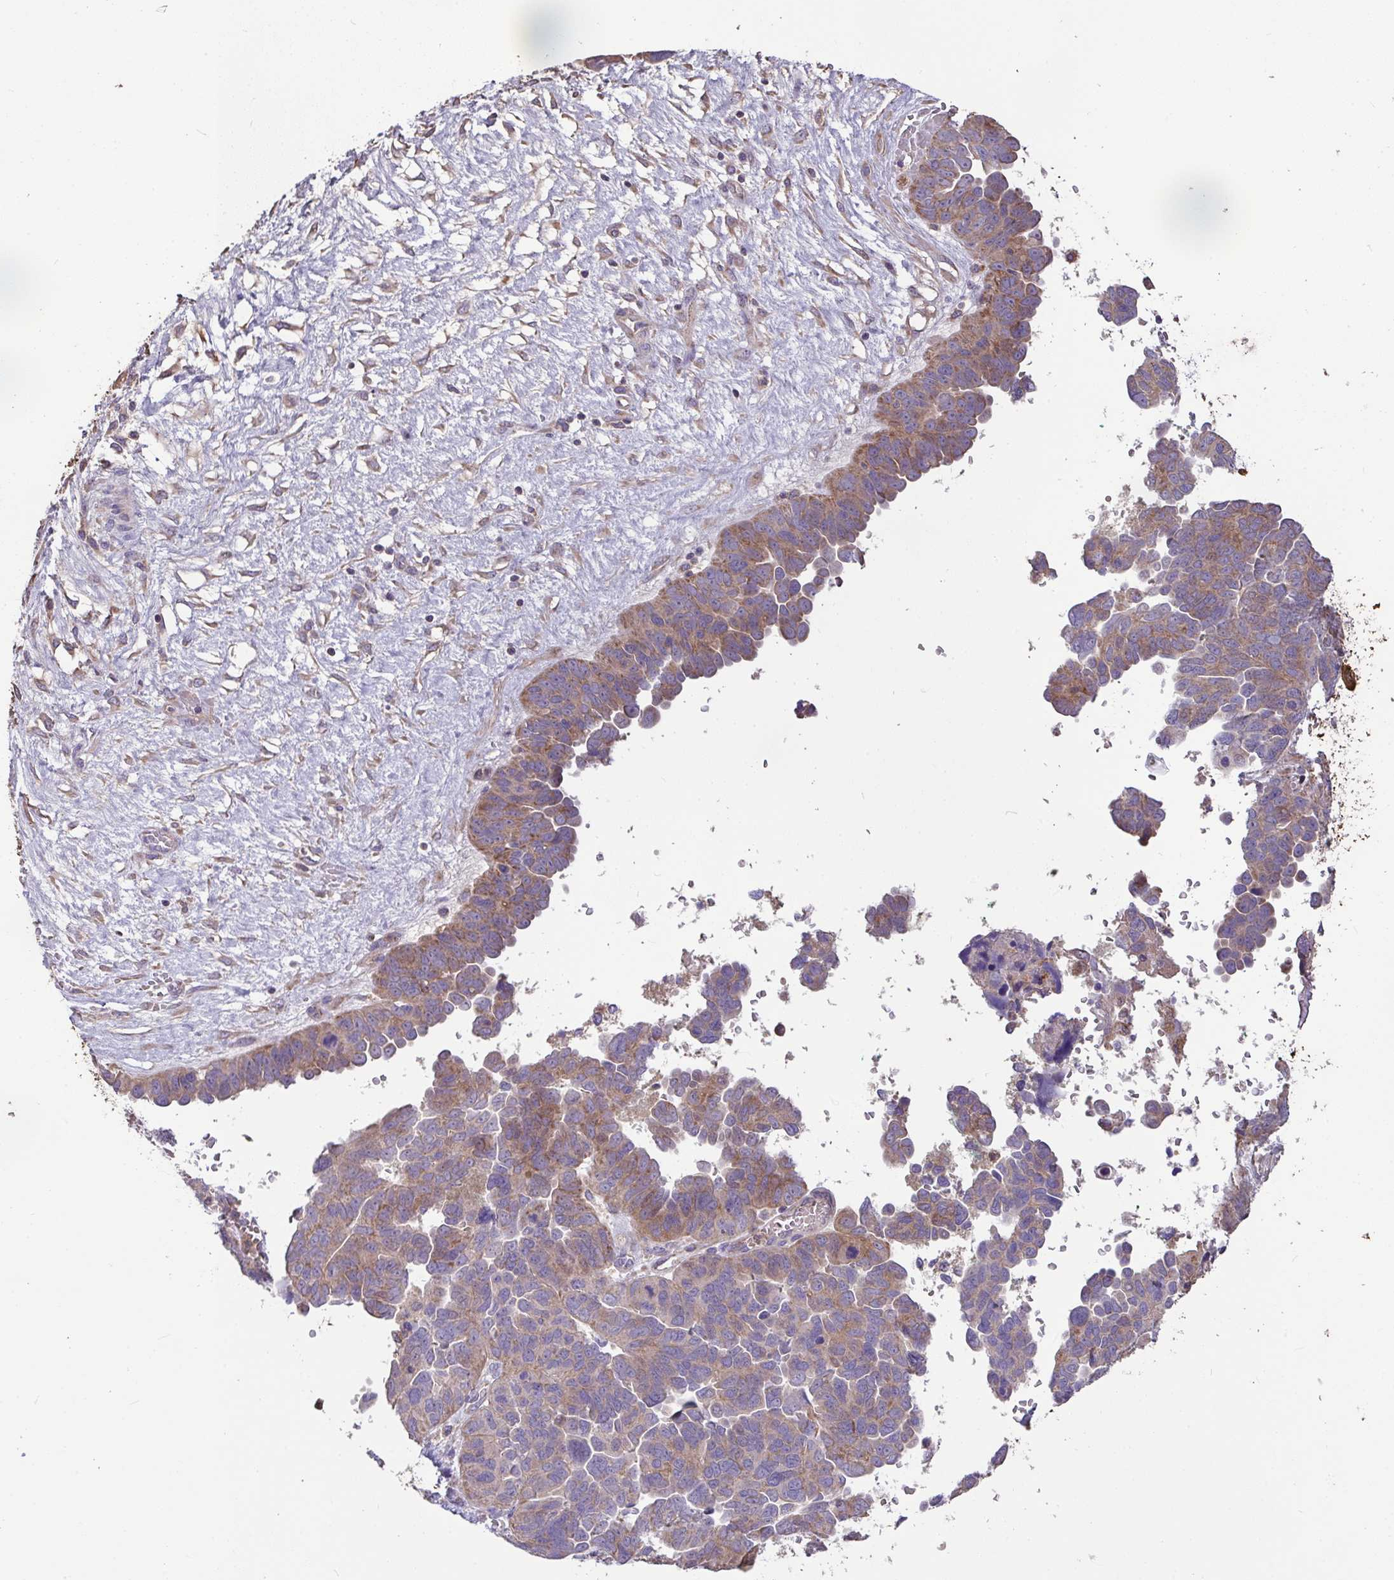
{"staining": {"intensity": "moderate", "quantity": ">75%", "location": "cytoplasmic/membranous"}, "tissue": "ovarian cancer", "cell_type": "Tumor cells", "image_type": "cancer", "snomed": [{"axis": "morphology", "description": "Cystadenocarcinoma, serous, NOS"}, {"axis": "topography", "description": "Ovary"}], "caption": "A photomicrograph of human ovarian cancer stained for a protein reveals moderate cytoplasmic/membranous brown staining in tumor cells. Using DAB (3,3'-diaminobenzidine) (brown) and hematoxylin (blue) stains, captured at high magnification using brightfield microscopy.", "gene": "FCER1A", "patient": {"sex": "female", "age": 64}}